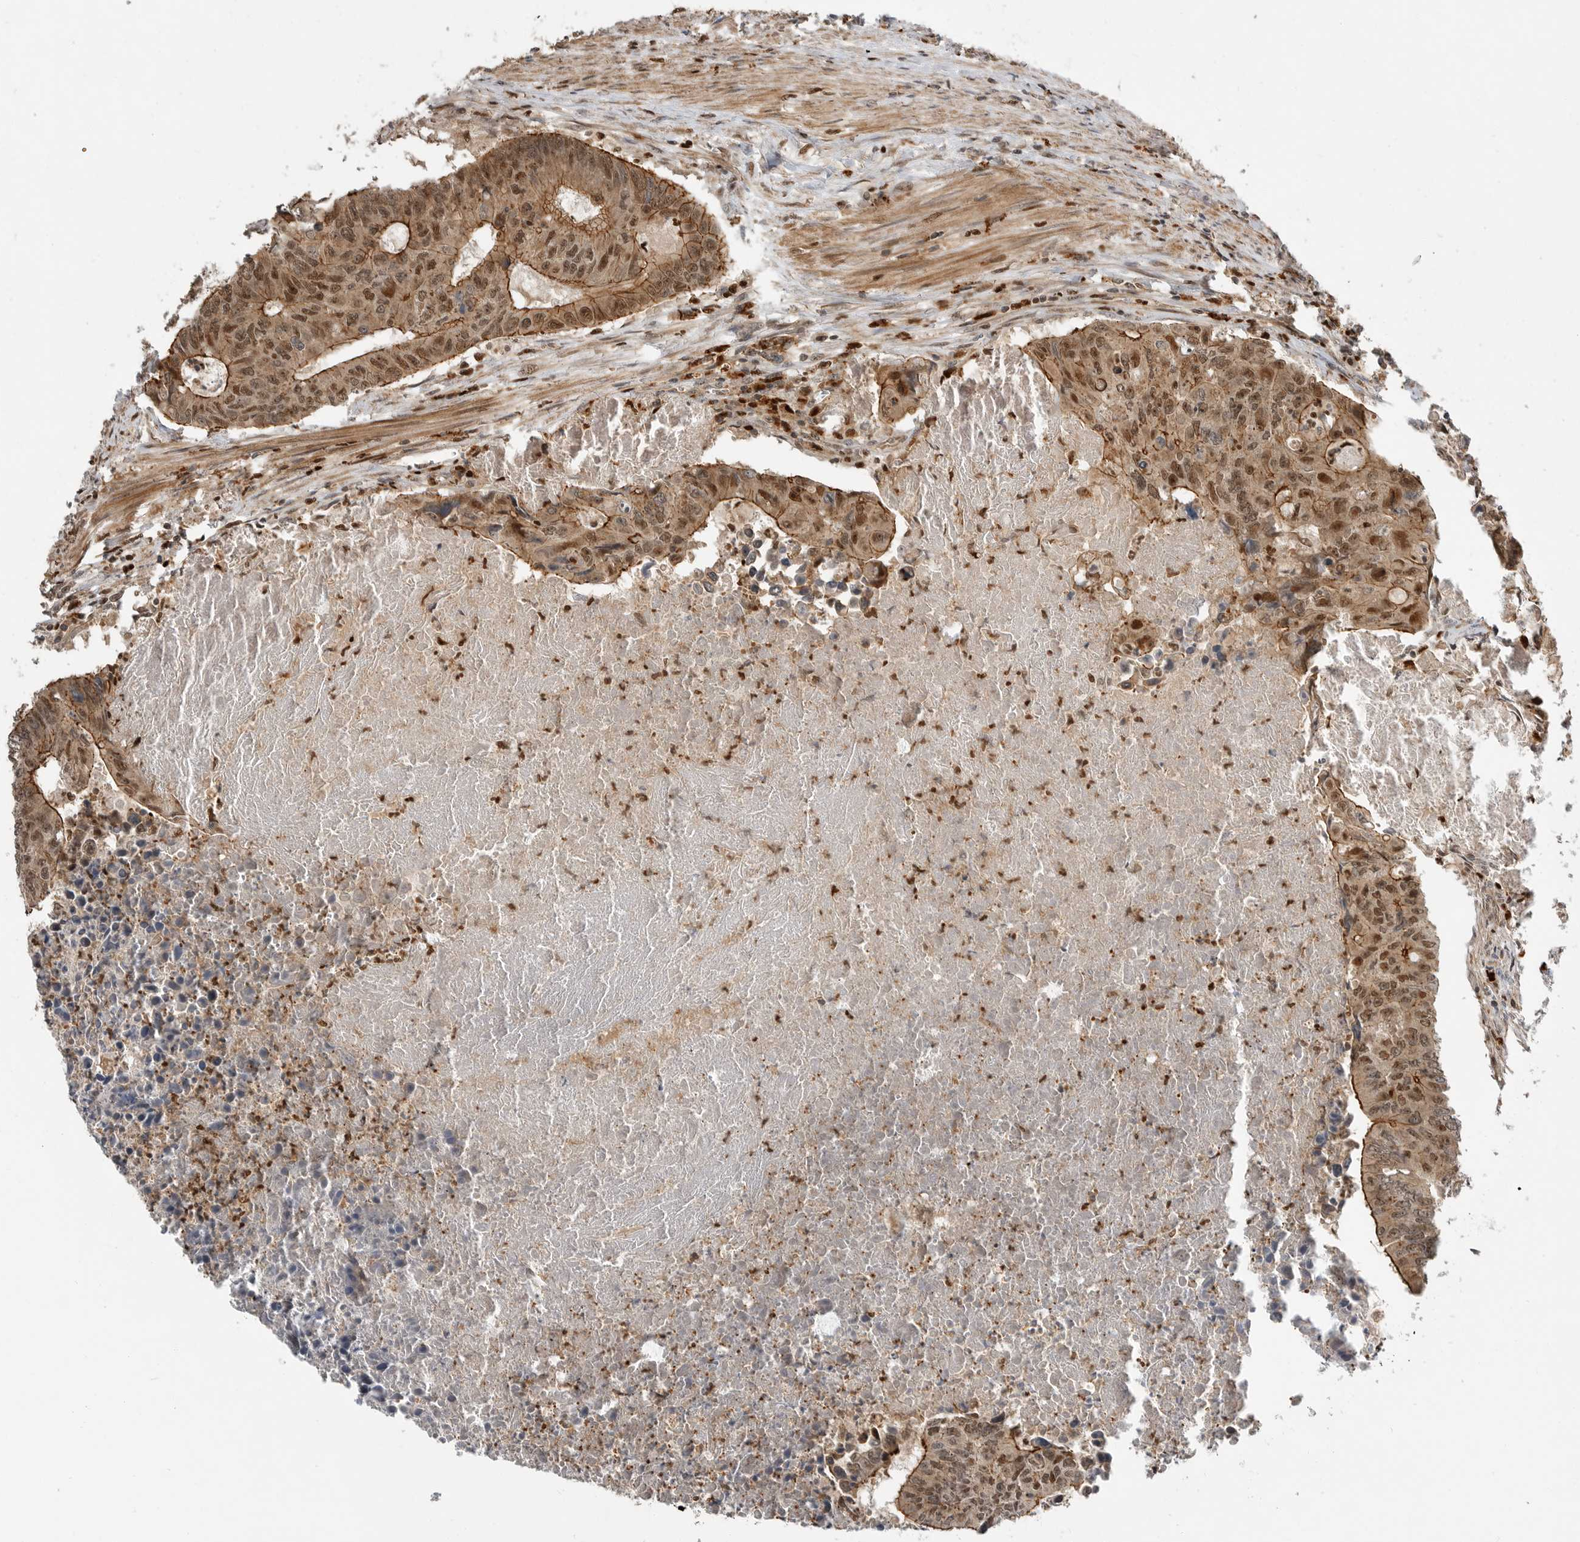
{"staining": {"intensity": "moderate", "quantity": ">75%", "location": "cytoplasmic/membranous,nuclear"}, "tissue": "colorectal cancer", "cell_type": "Tumor cells", "image_type": "cancer", "snomed": [{"axis": "morphology", "description": "Adenocarcinoma, NOS"}, {"axis": "topography", "description": "Colon"}], "caption": "Colorectal cancer stained with a brown dye displays moderate cytoplasmic/membranous and nuclear positive expression in approximately >75% of tumor cells.", "gene": "STRAP", "patient": {"sex": "male", "age": 87}}